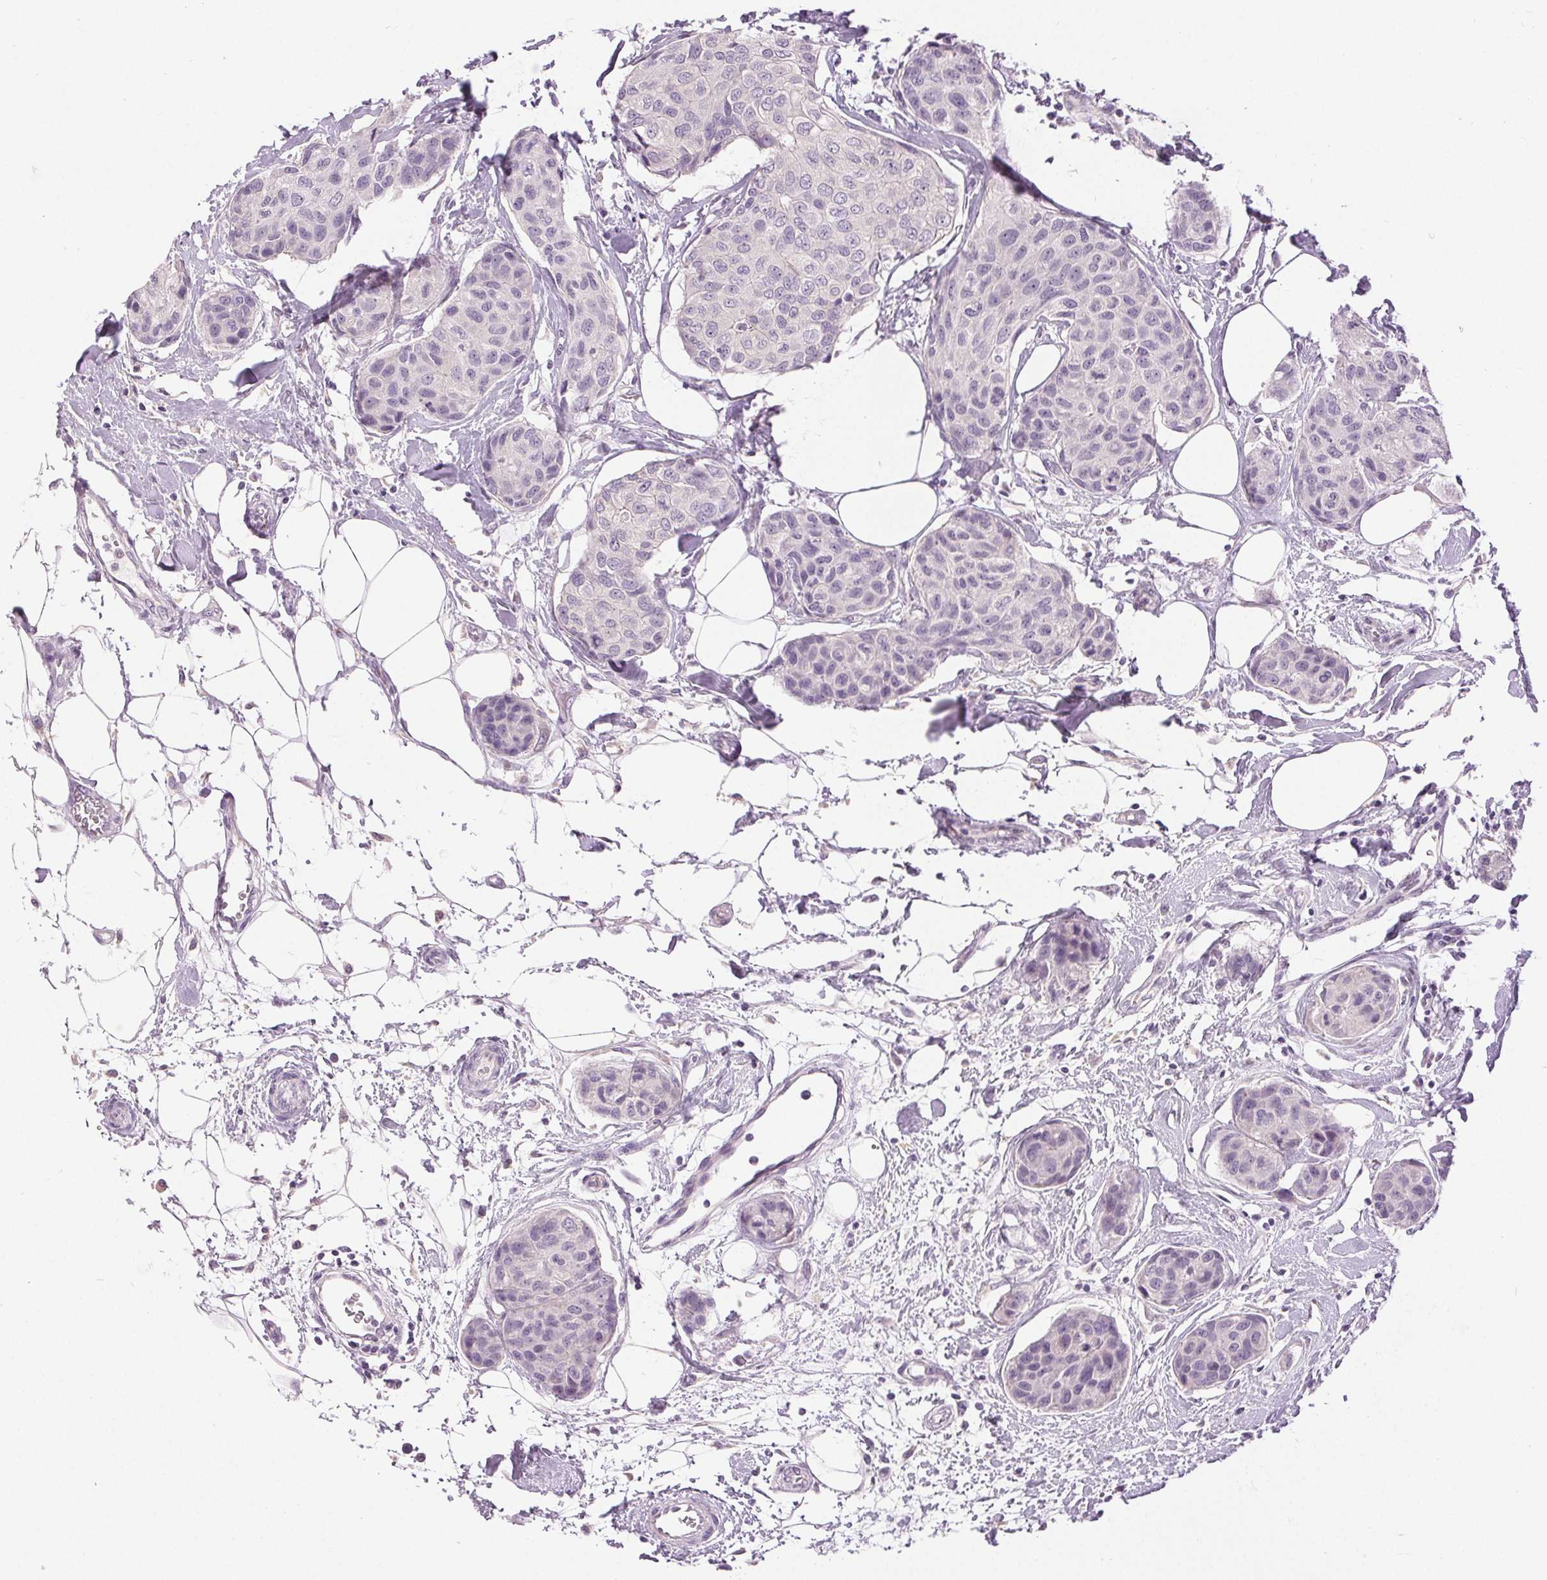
{"staining": {"intensity": "negative", "quantity": "none", "location": "none"}, "tissue": "breast cancer", "cell_type": "Tumor cells", "image_type": "cancer", "snomed": [{"axis": "morphology", "description": "Duct carcinoma"}, {"axis": "topography", "description": "Breast"}], "caption": "Immunohistochemical staining of human infiltrating ductal carcinoma (breast) reveals no significant positivity in tumor cells.", "gene": "DSG3", "patient": {"sex": "female", "age": 80}}